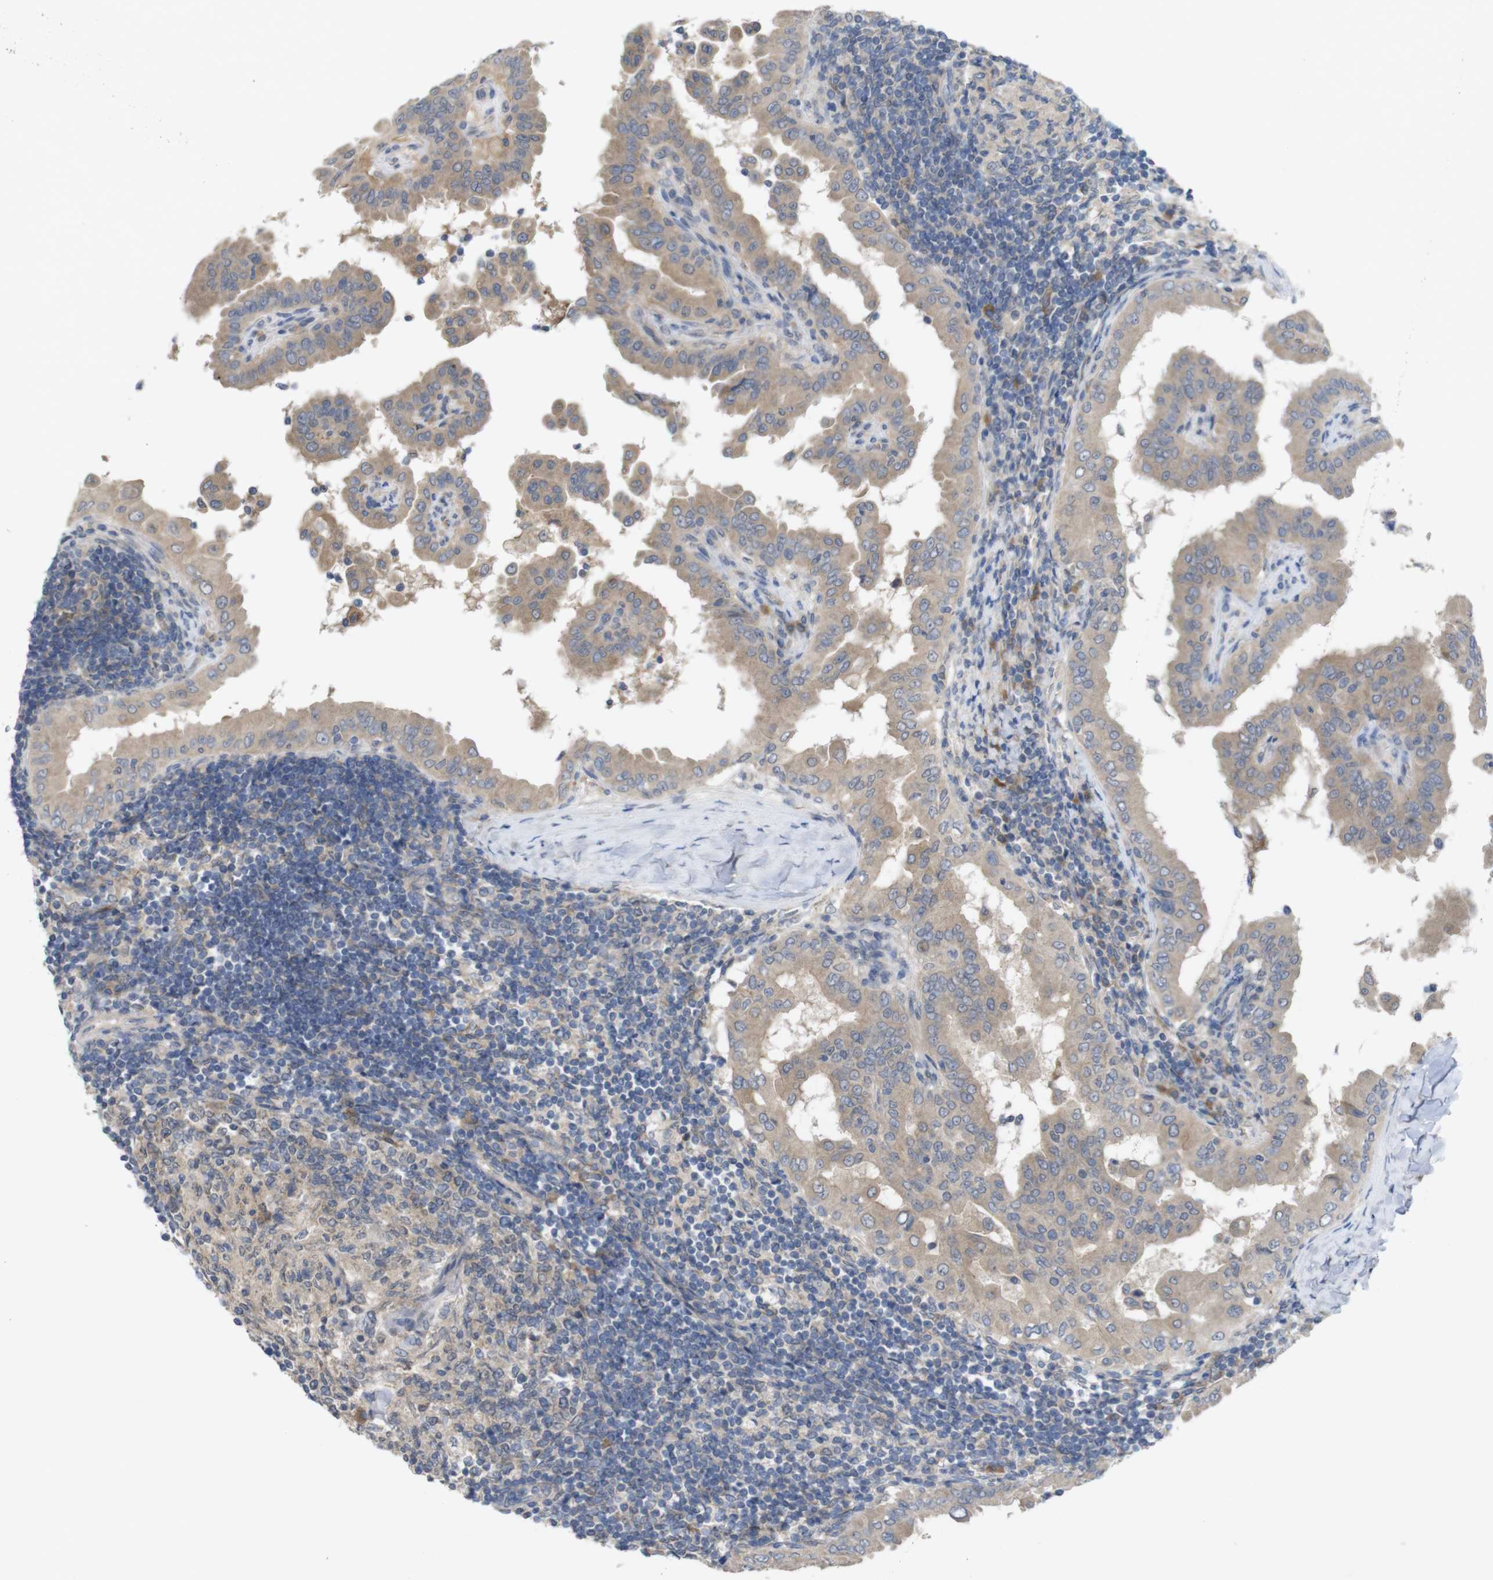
{"staining": {"intensity": "moderate", "quantity": ">75%", "location": "cytoplasmic/membranous"}, "tissue": "thyroid cancer", "cell_type": "Tumor cells", "image_type": "cancer", "snomed": [{"axis": "morphology", "description": "Papillary adenocarcinoma, NOS"}, {"axis": "topography", "description": "Thyroid gland"}], "caption": "Thyroid cancer (papillary adenocarcinoma) stained for a protein shows moderate cytoplasmic/membranous positivity in tumor cells. The protein of interest is stained brown, and the nuclei are stained in blue (DAB (3,3'-diaminobenzidine) IHC with brightfield microscopy, high magnification).", "gene": "BCAR3", "patient": {"sex": "male", "age": 33}}